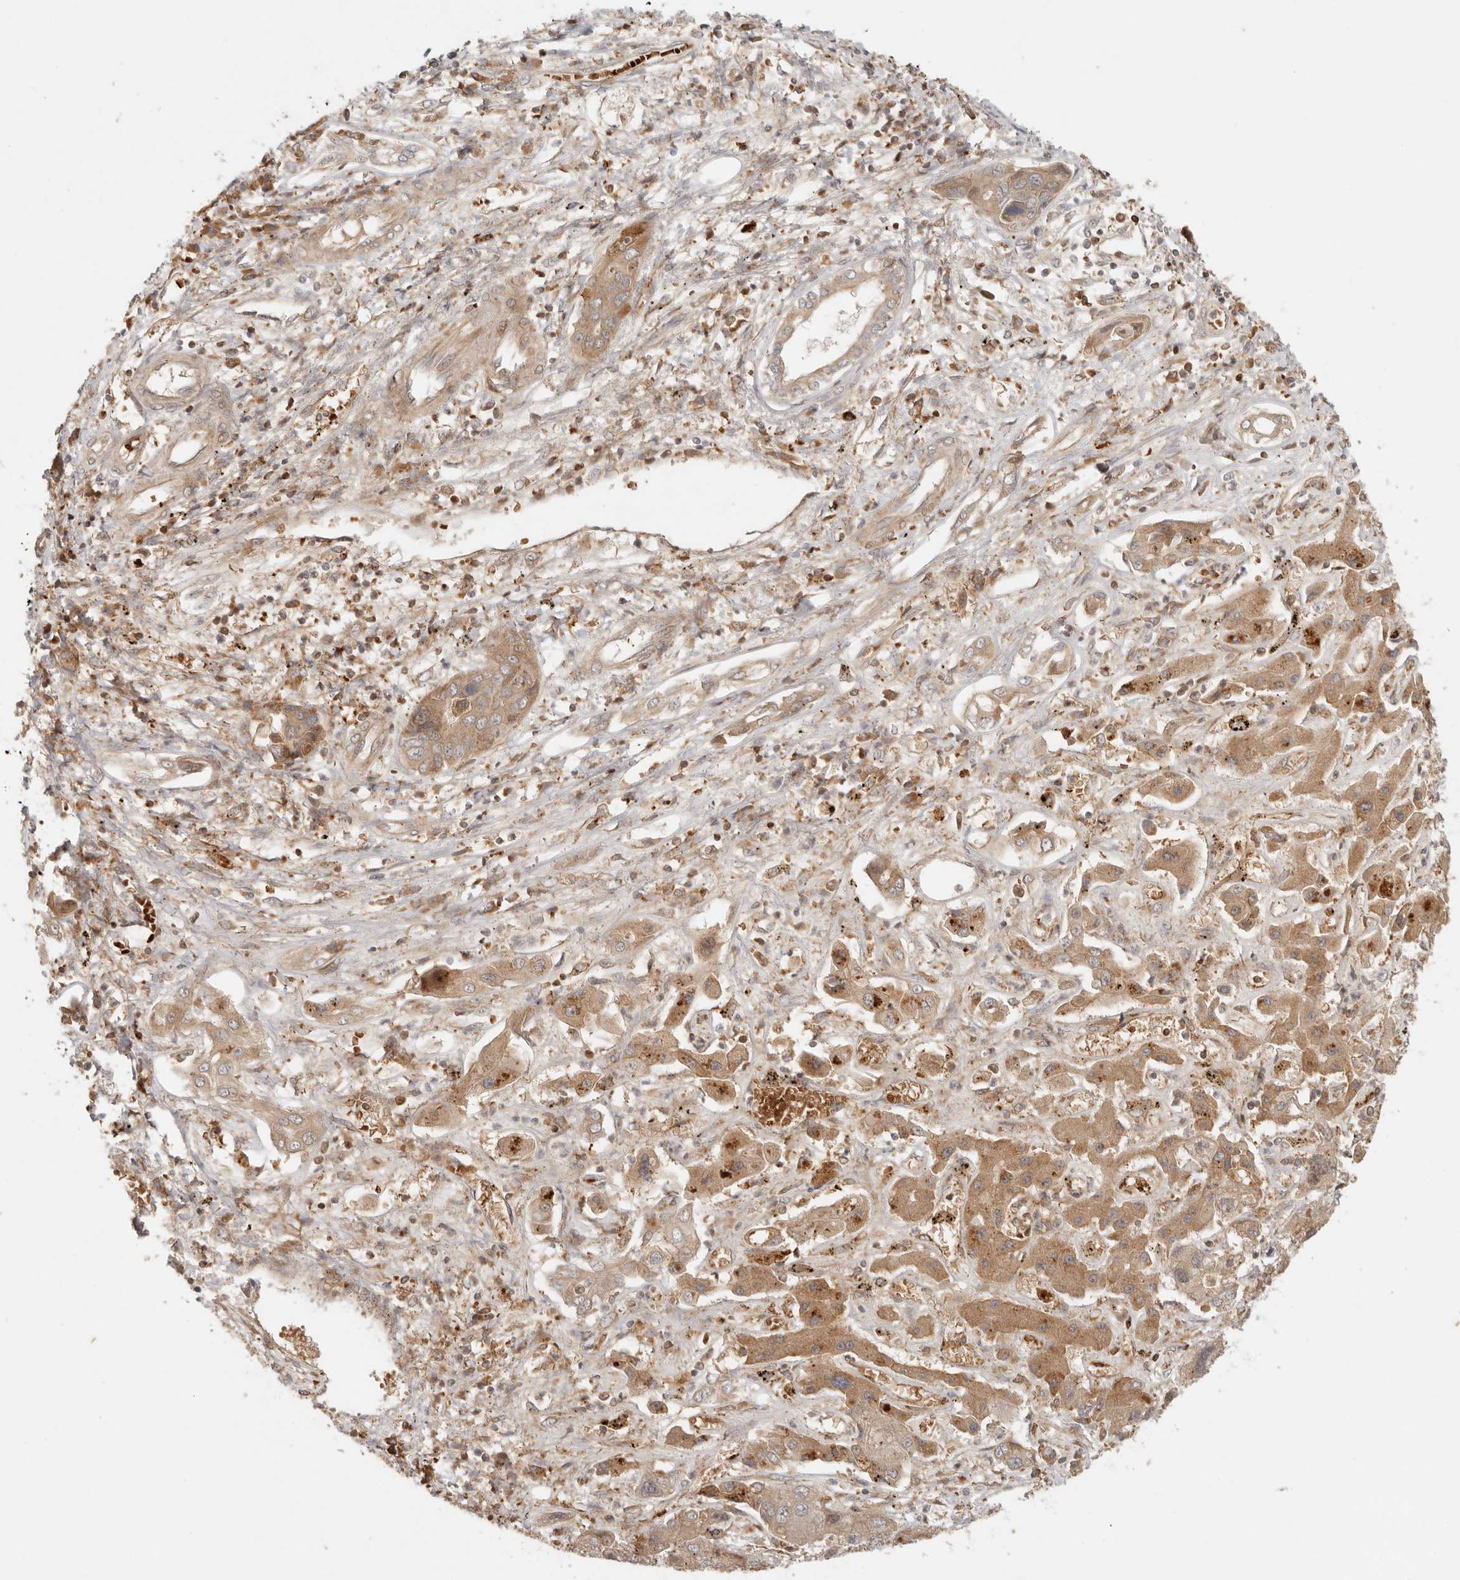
{"staining": {"intensity": "moderate", "quantity": ">75%", "location": "cytoplasmic/membranous"}, "tissue": "liver cancer", "cell_type": "Tumor cells", "image_type": "cancer", "snomed": [{"axis": "morphology", "description": "Cholangiocarcinoma"}, {"axis": "topography", "description": "Liver"}], "caption": "Immunohistochemistry staining of liver cholangiocarcinoma, which reveals medium levels of moderate cytoplasmic/membranous expression in approximately >75% of tumor cells indicating moderate cytoplasmic/membranous protein staining. The staining was performed using DAB (brown) for protein detection and nuclei were counterstained in hematoxylin (blue).", "gene": "AHDC1", "patient": {"sex": "male", "age": 67}}